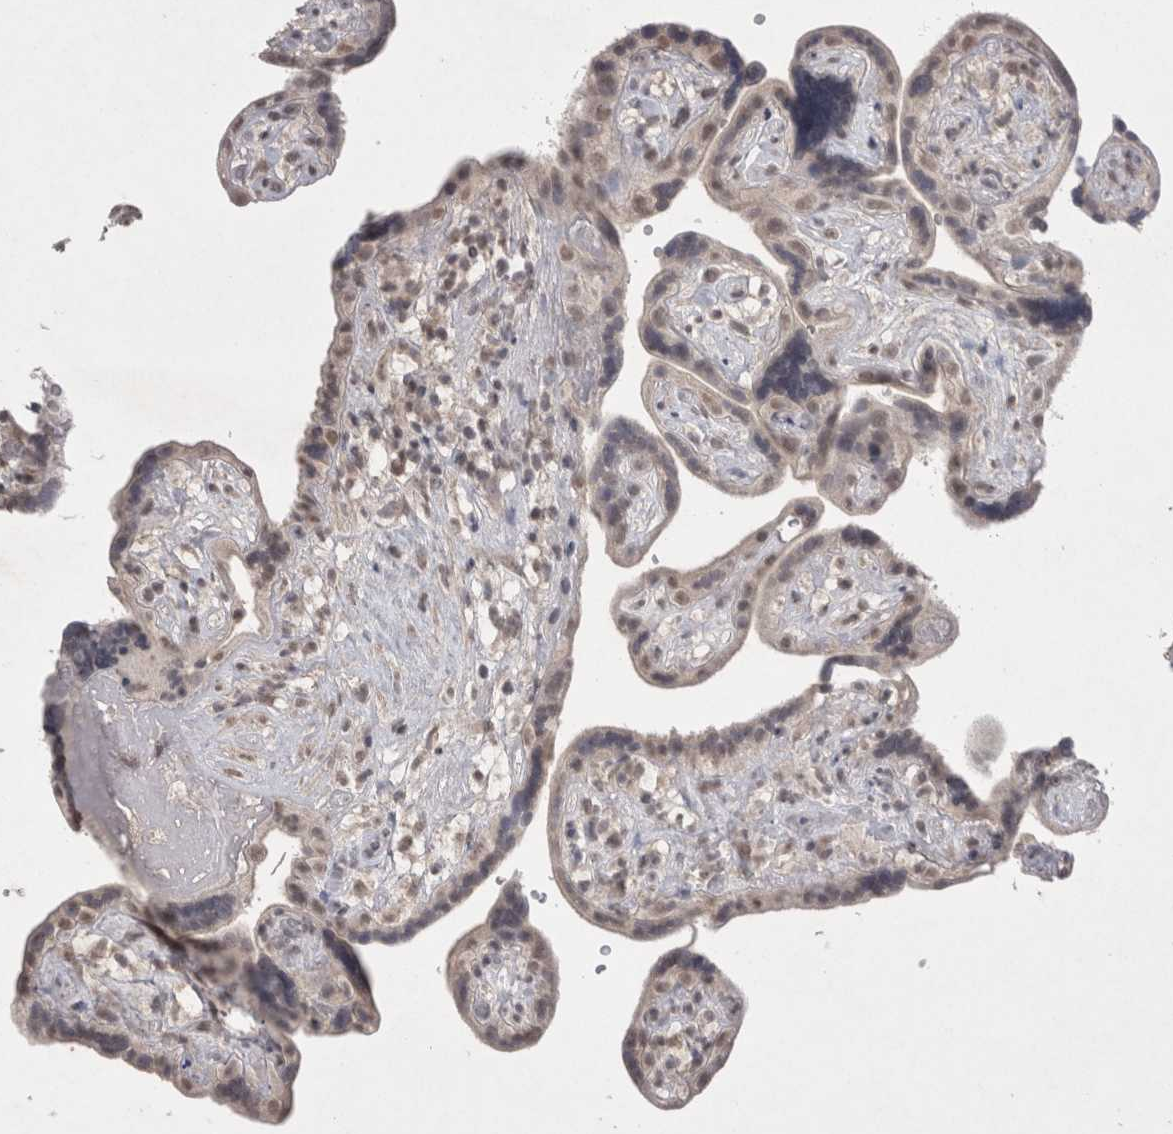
{"staining": {"intensity": "weak", "quantity": ">75%", "location": "nuclear"}, "tissue": "placenta", "cell_type": "Decidual cells", "image_type": "normal", "snomed": [{"axis": "morphology", "description": "Normal tissue, NOS"}, {"axis": "topography", "description": "Placenta"}], "caption": "Decidual cells reveal low levels of weak nuclear positivity in approximately >75% of cells in benign human placenta.", "gene": "LYVE1", "patient": {"sex": "female", "age": 30}}